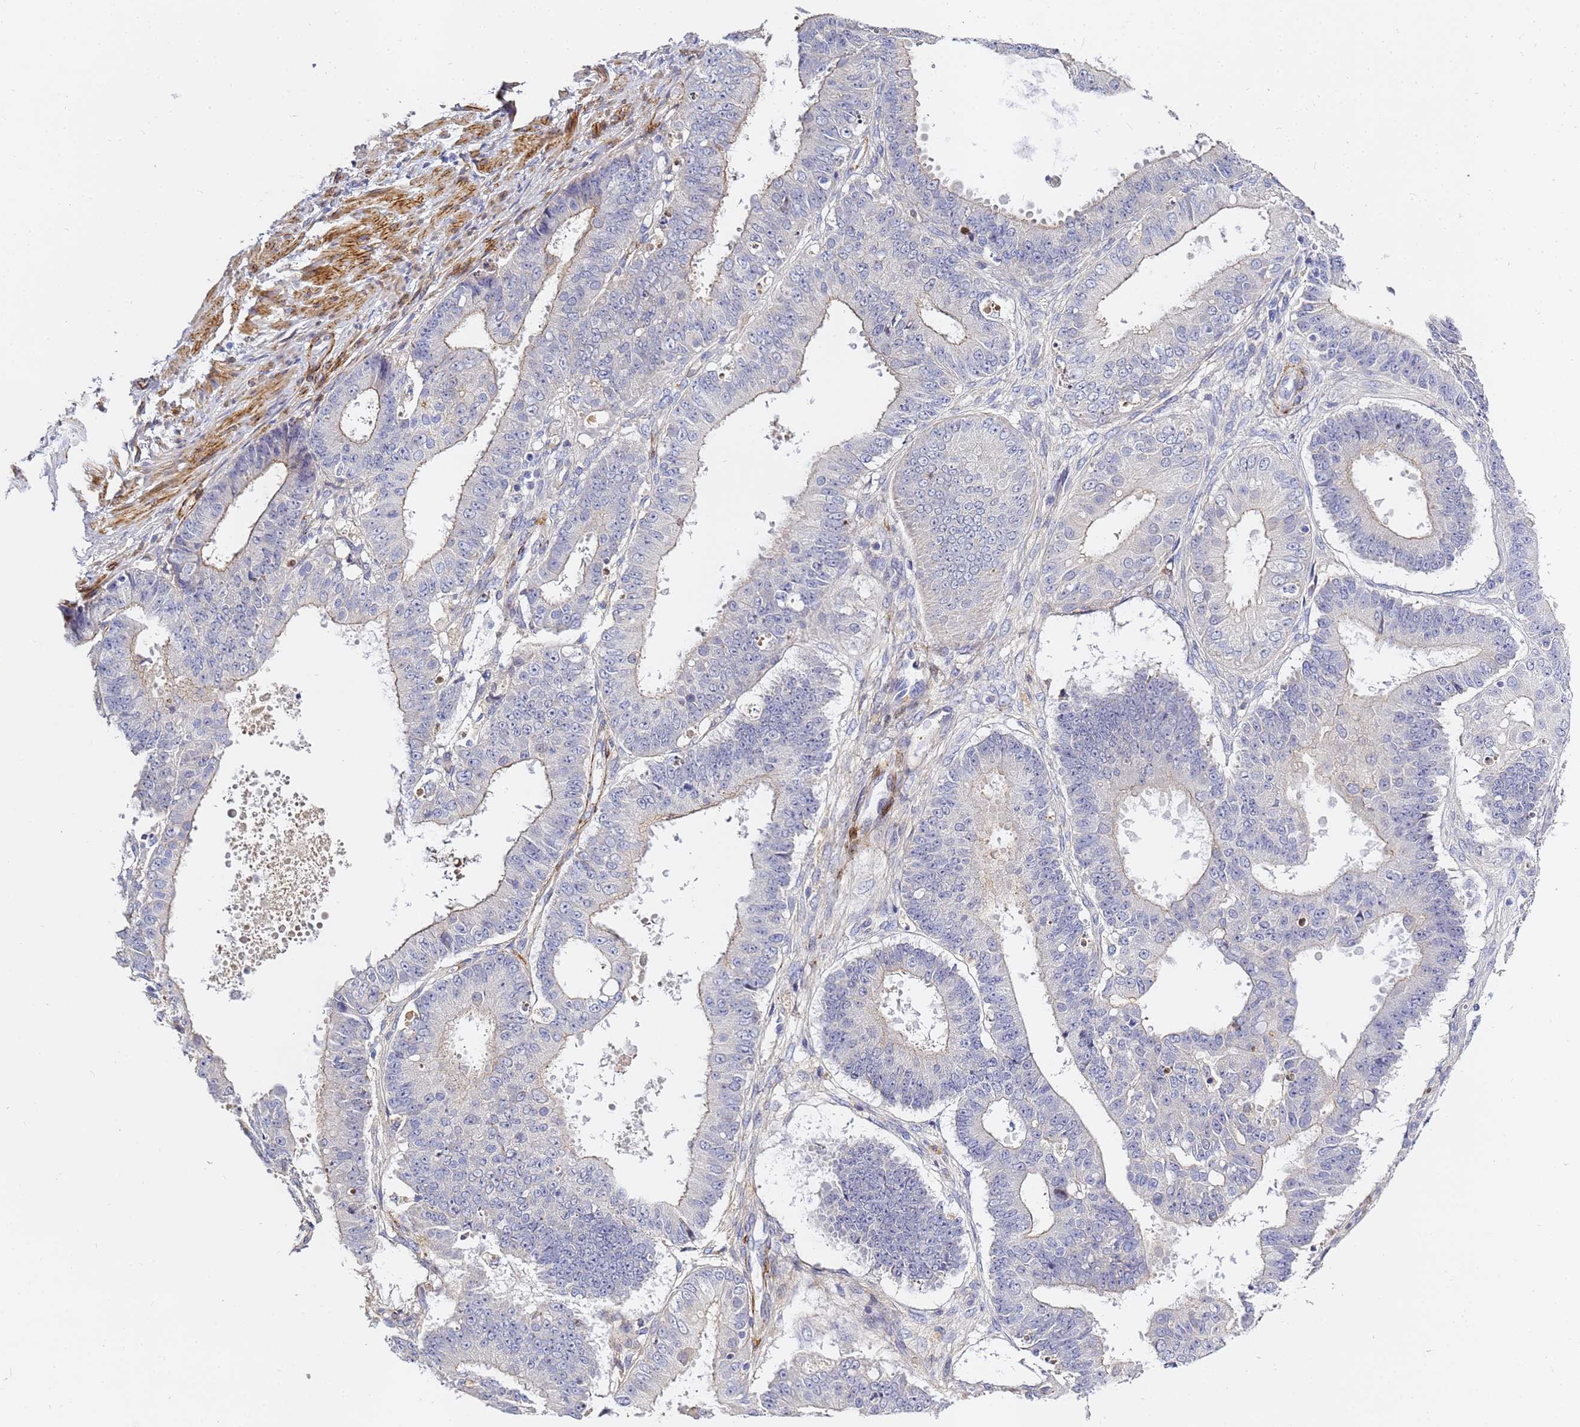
{"staining": {"intensity": "negative", "quantity": "none", "location": "none"}, "tissue": "ovarian cancer", "cell_type": "Tumor cells", "image_type": "cancer", "snomed": [{"axis": "morphology", "description": "Carcinoma, endometroid"}, {"axis": "topography", "description": "Appendix"}, {"axis": "topography", "description": "Ovary"}], "caption": "A photomicrograph of endometroid carcinoma (ovarian) stained for a protein demonstrates no brown staining in tumor cells.", "gene": "CFH", "patient": {"sex": "female", "age": 42}}